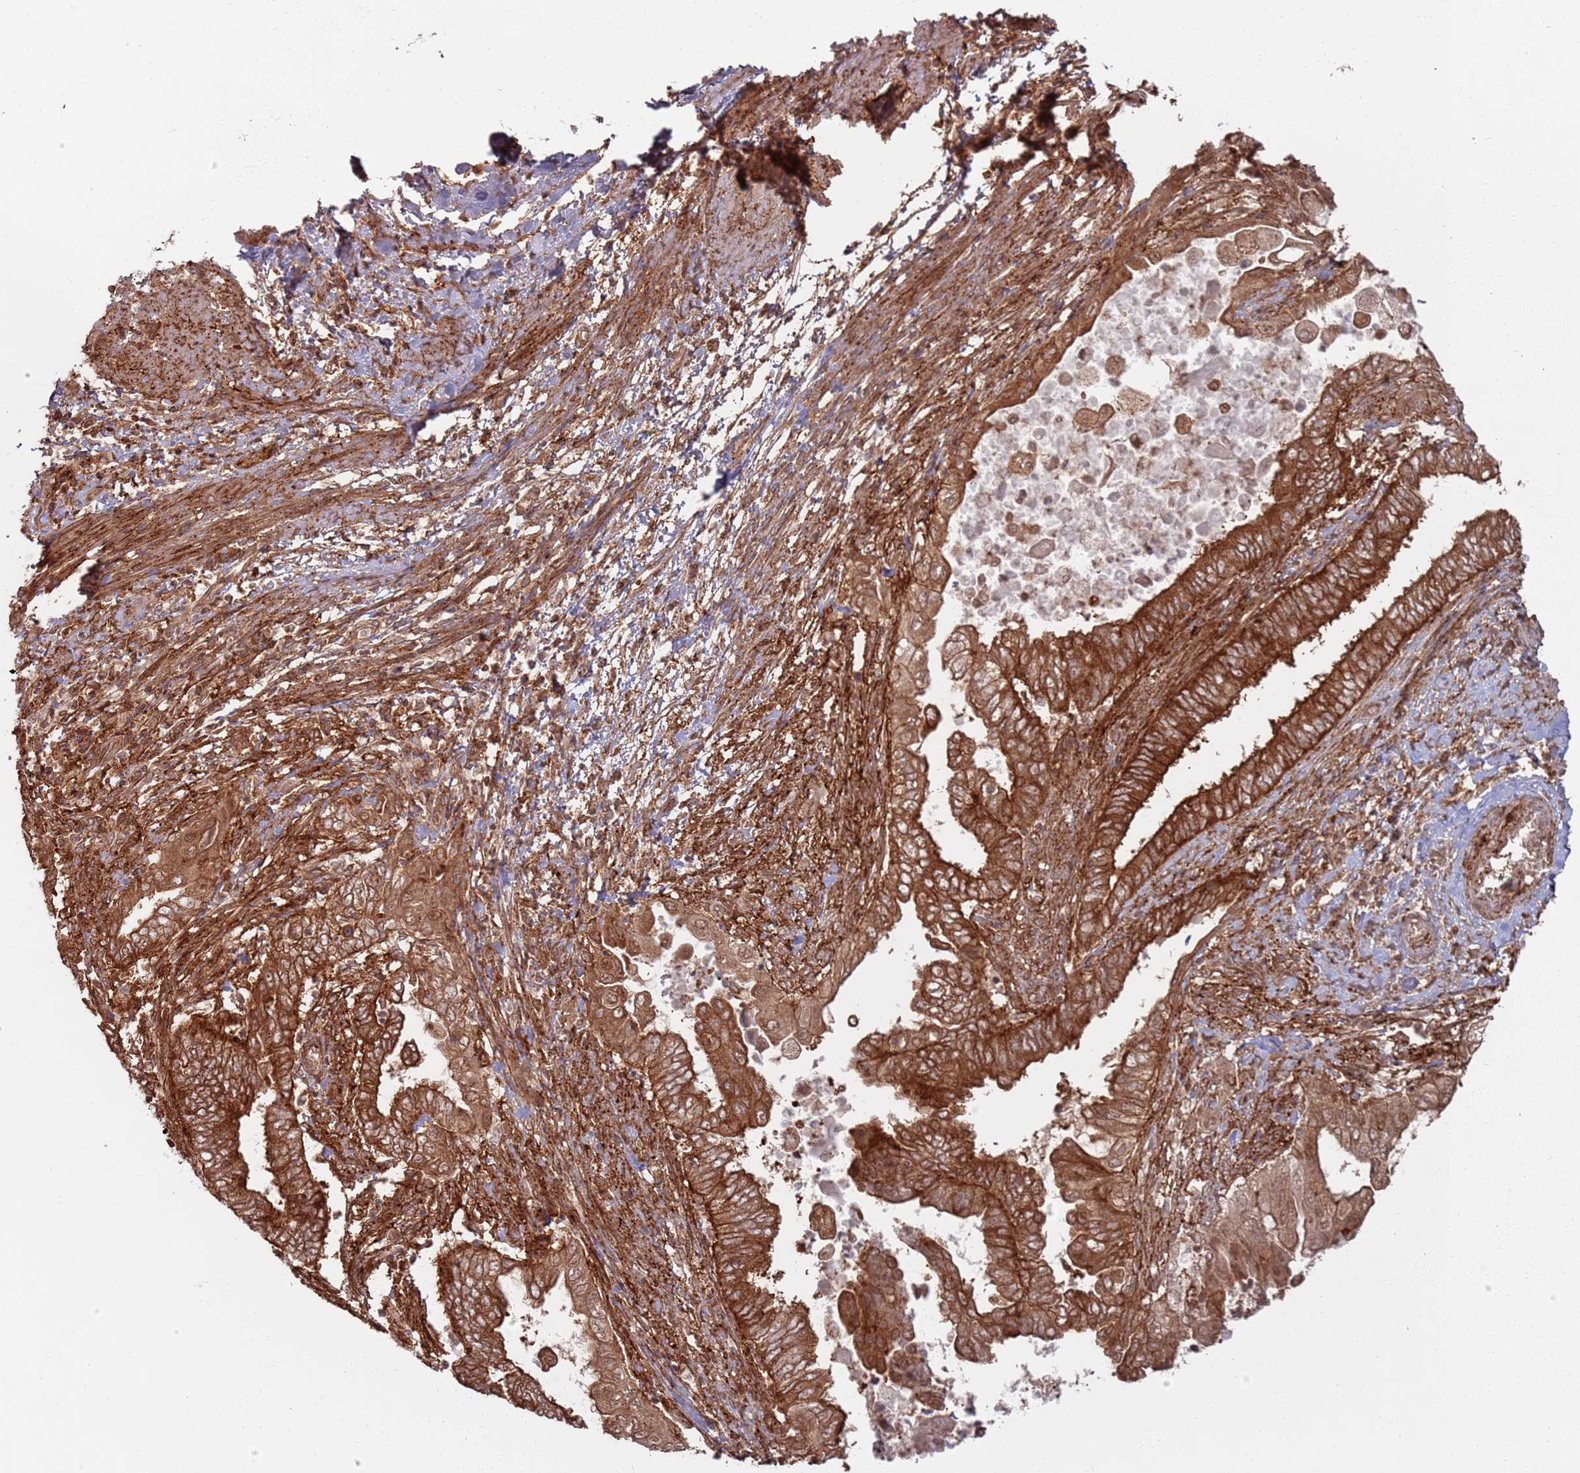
{"staining": {"intensity": "strong", "quantity": ">75%", "location": "cytoplasmic/membranous"}, "tissue": "endometrial cancer", "cell_type": "Tumor cells", "image_type": "cancer", "snomed": [{"axis": "morphology", "description": "Adenocarcinoma, NOS"}, {"axis": "topography", "description": "Uterus"}, {"axis": "topography", "description": "Endometrium"}], "caption": "Adenocarcinoma (endometrial) stained with DAB (3,3'-diaminobenzidine) immunohistochemistry (IHC) demonstrates high levels of strong cytoplasmic/membranous expression in about >75% of tumor cells.", "gene": "PIH1D1", "patient": {"sex": "female", "age": 70}}